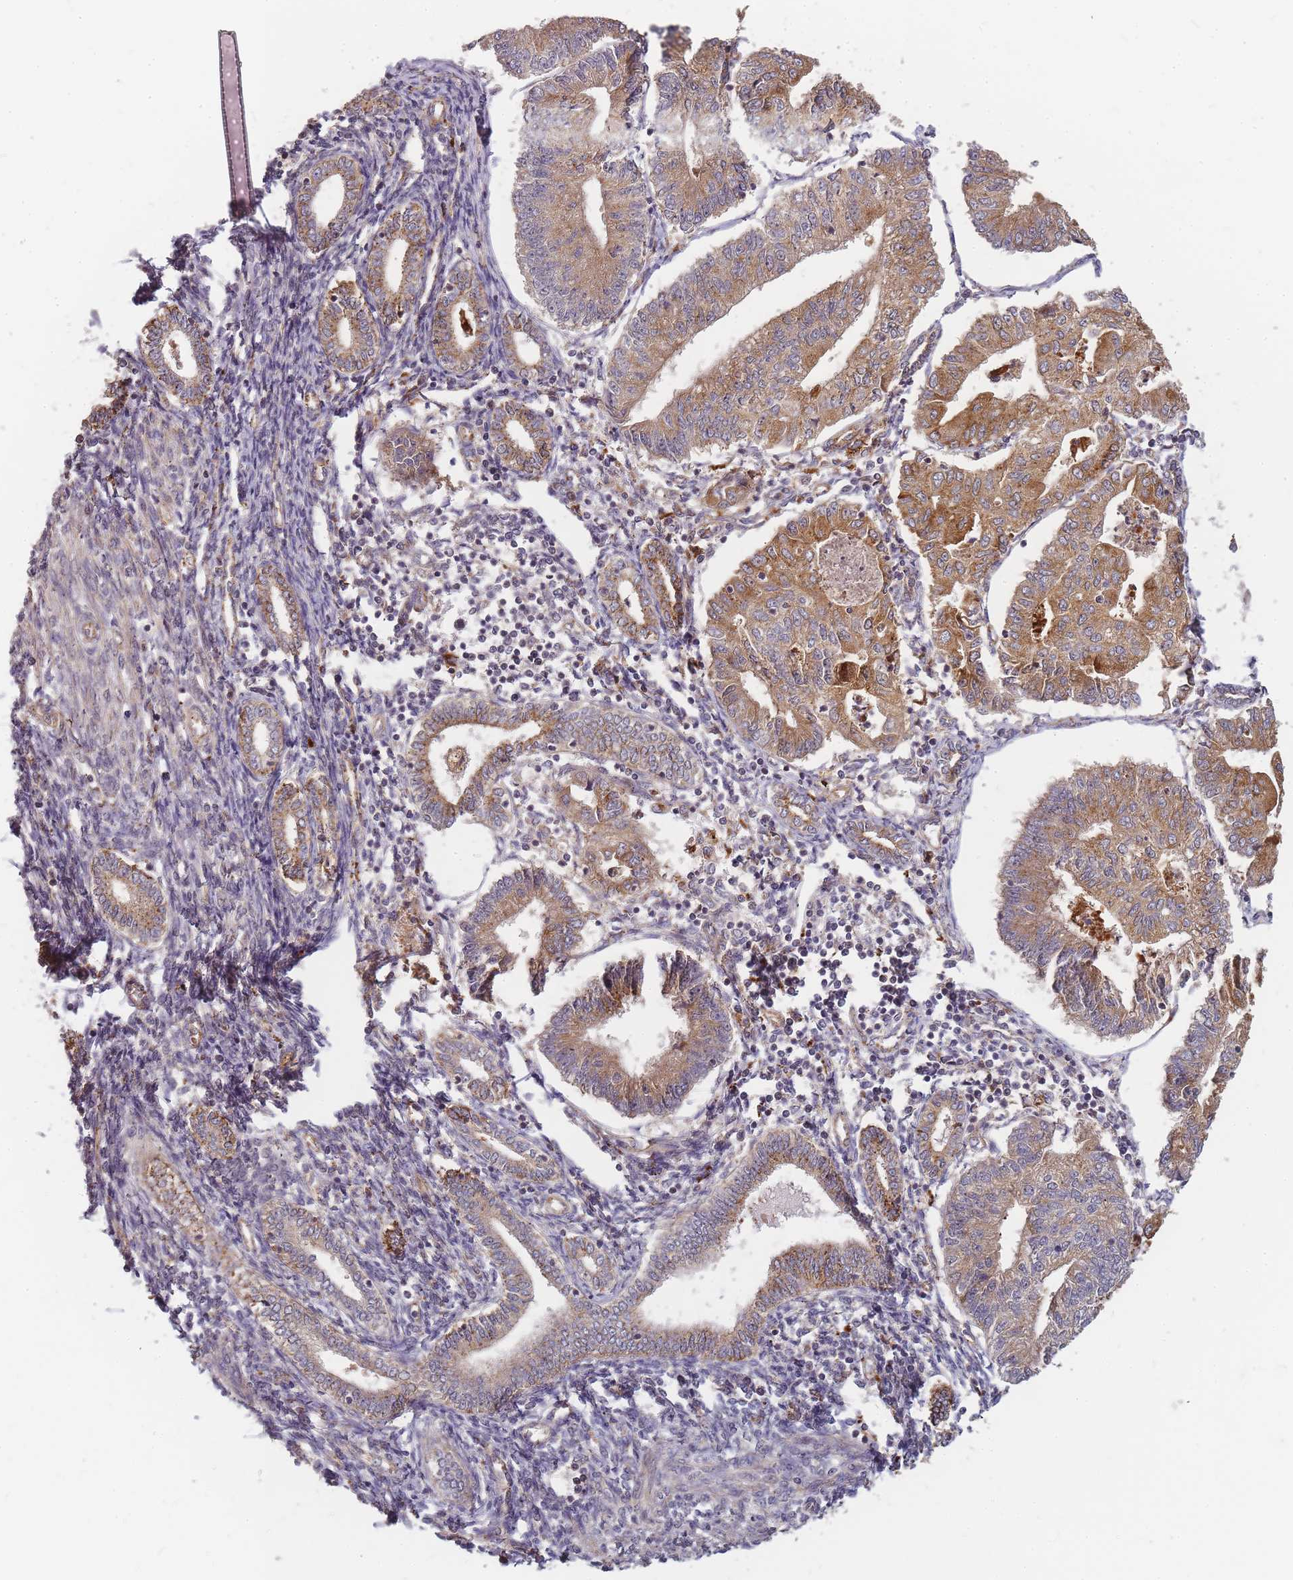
{"staining": {"intensity": "moderate", "quantity": ">75%", "location": "cytoplasmic/membranous"}, "tissue": "endometrial cancer", "cell_type": "Tumor cells", "image_type": "cancer", "snomed": [{"axis": "morphology", "description": "Adenocarcinoma, NOS"}, {"axis": "topography", "description": "Endometrium"}], "caption": "The histopathology image demonstrates staining of endometrial cancer, revealing moderate cytoplasmic/membranous protein staining (brown color) within tumor cells. (DAB (3,3'-diaminobenzidine) = brown stain, brightfield microscopy at high magnification).", "gene": "ATG5", "patient": {"sex": "female", "age": 56}}